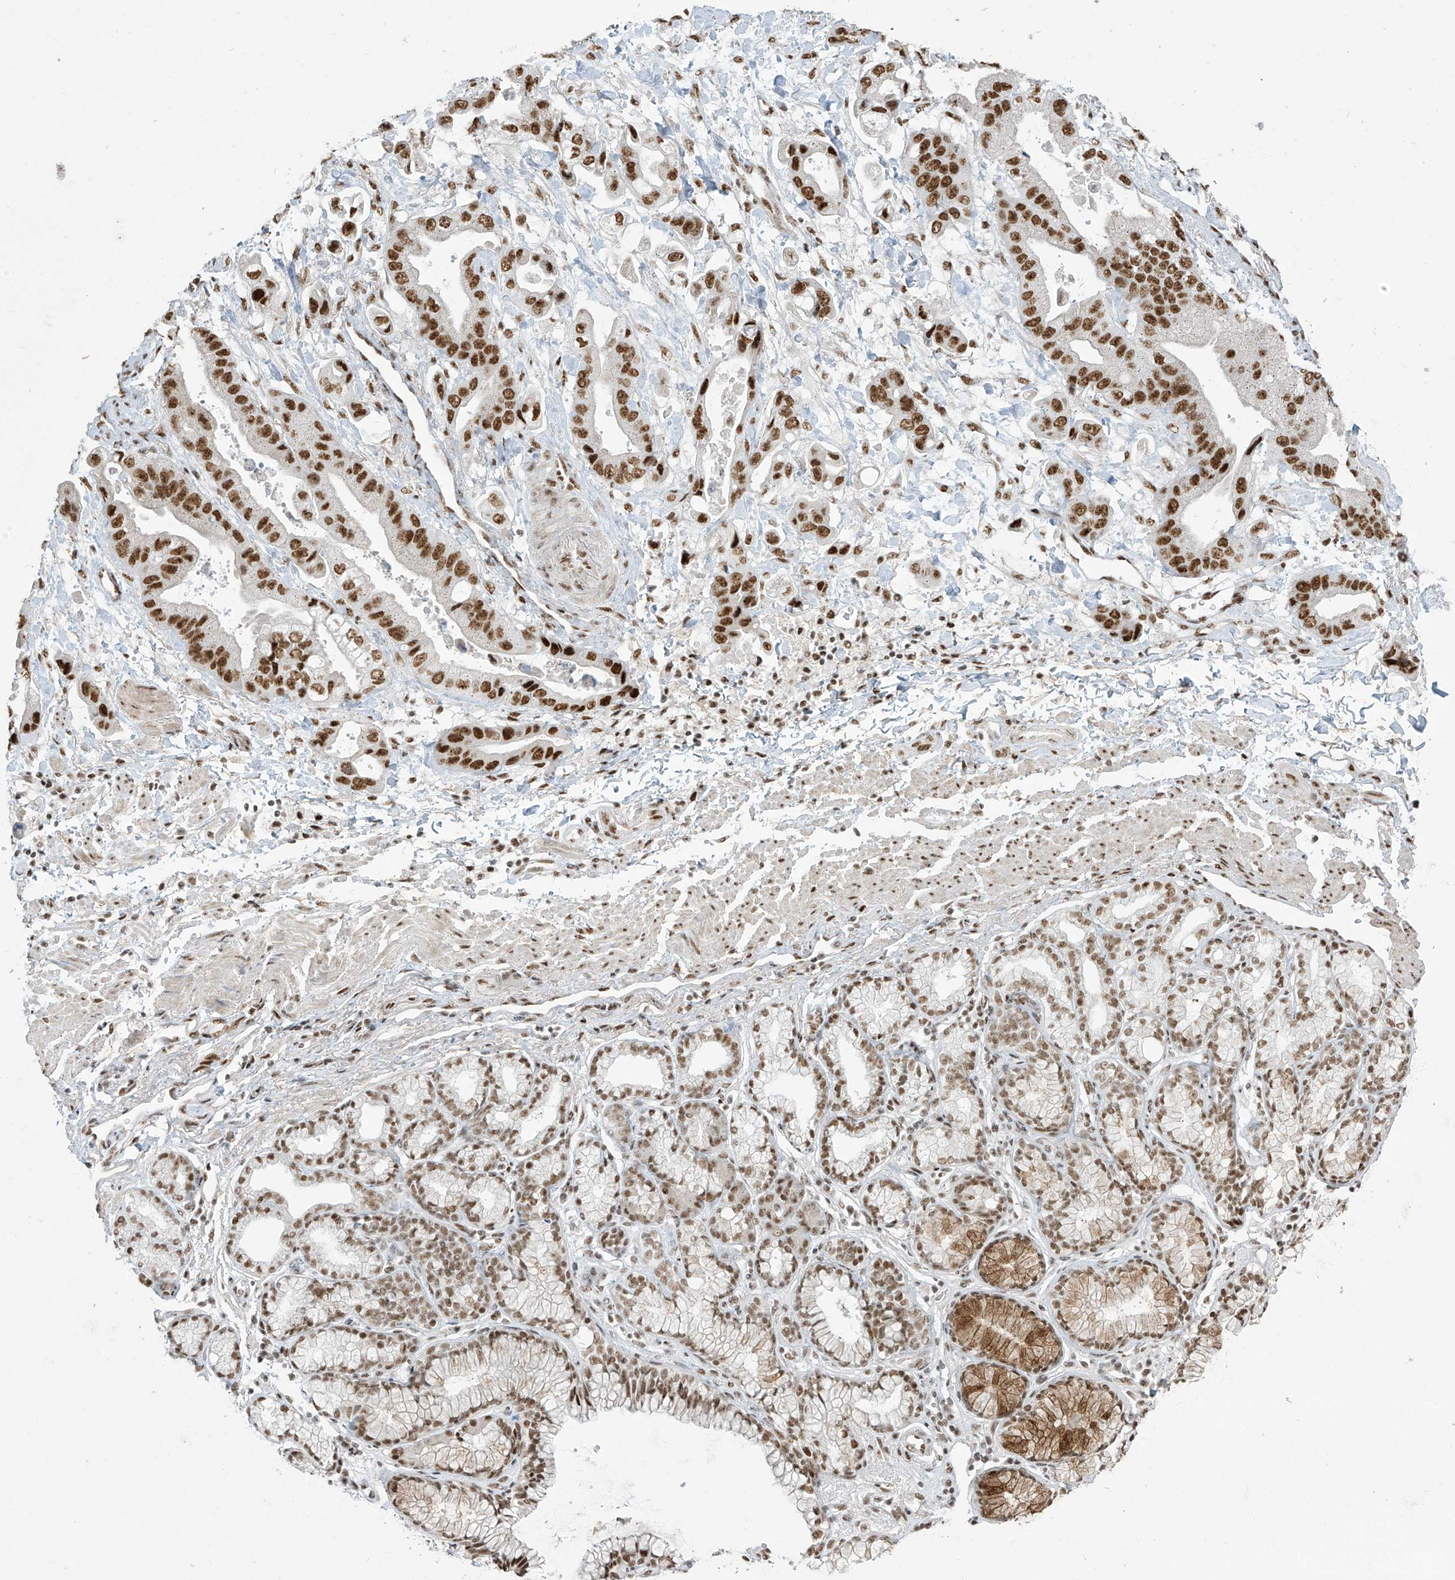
{"staining": {"intensity": "strong", "quantity": ">75%", "location": "nuclear"}, "tissue": "stomach cancer", "cell_type": "Tumor cells", "image_type": "cancer", "snomed": [{"axis": "morphology", "description": "Adenocarcinoma, NOS"}, {"axis": "topography", "description": "Stomach"}], "caption": "Stomach adenocarcinoma stained with a protein marker displays strong staining in tumor cells.", "gene": "MS4A6A", "patient": {"sex": "male", "age": 62}}